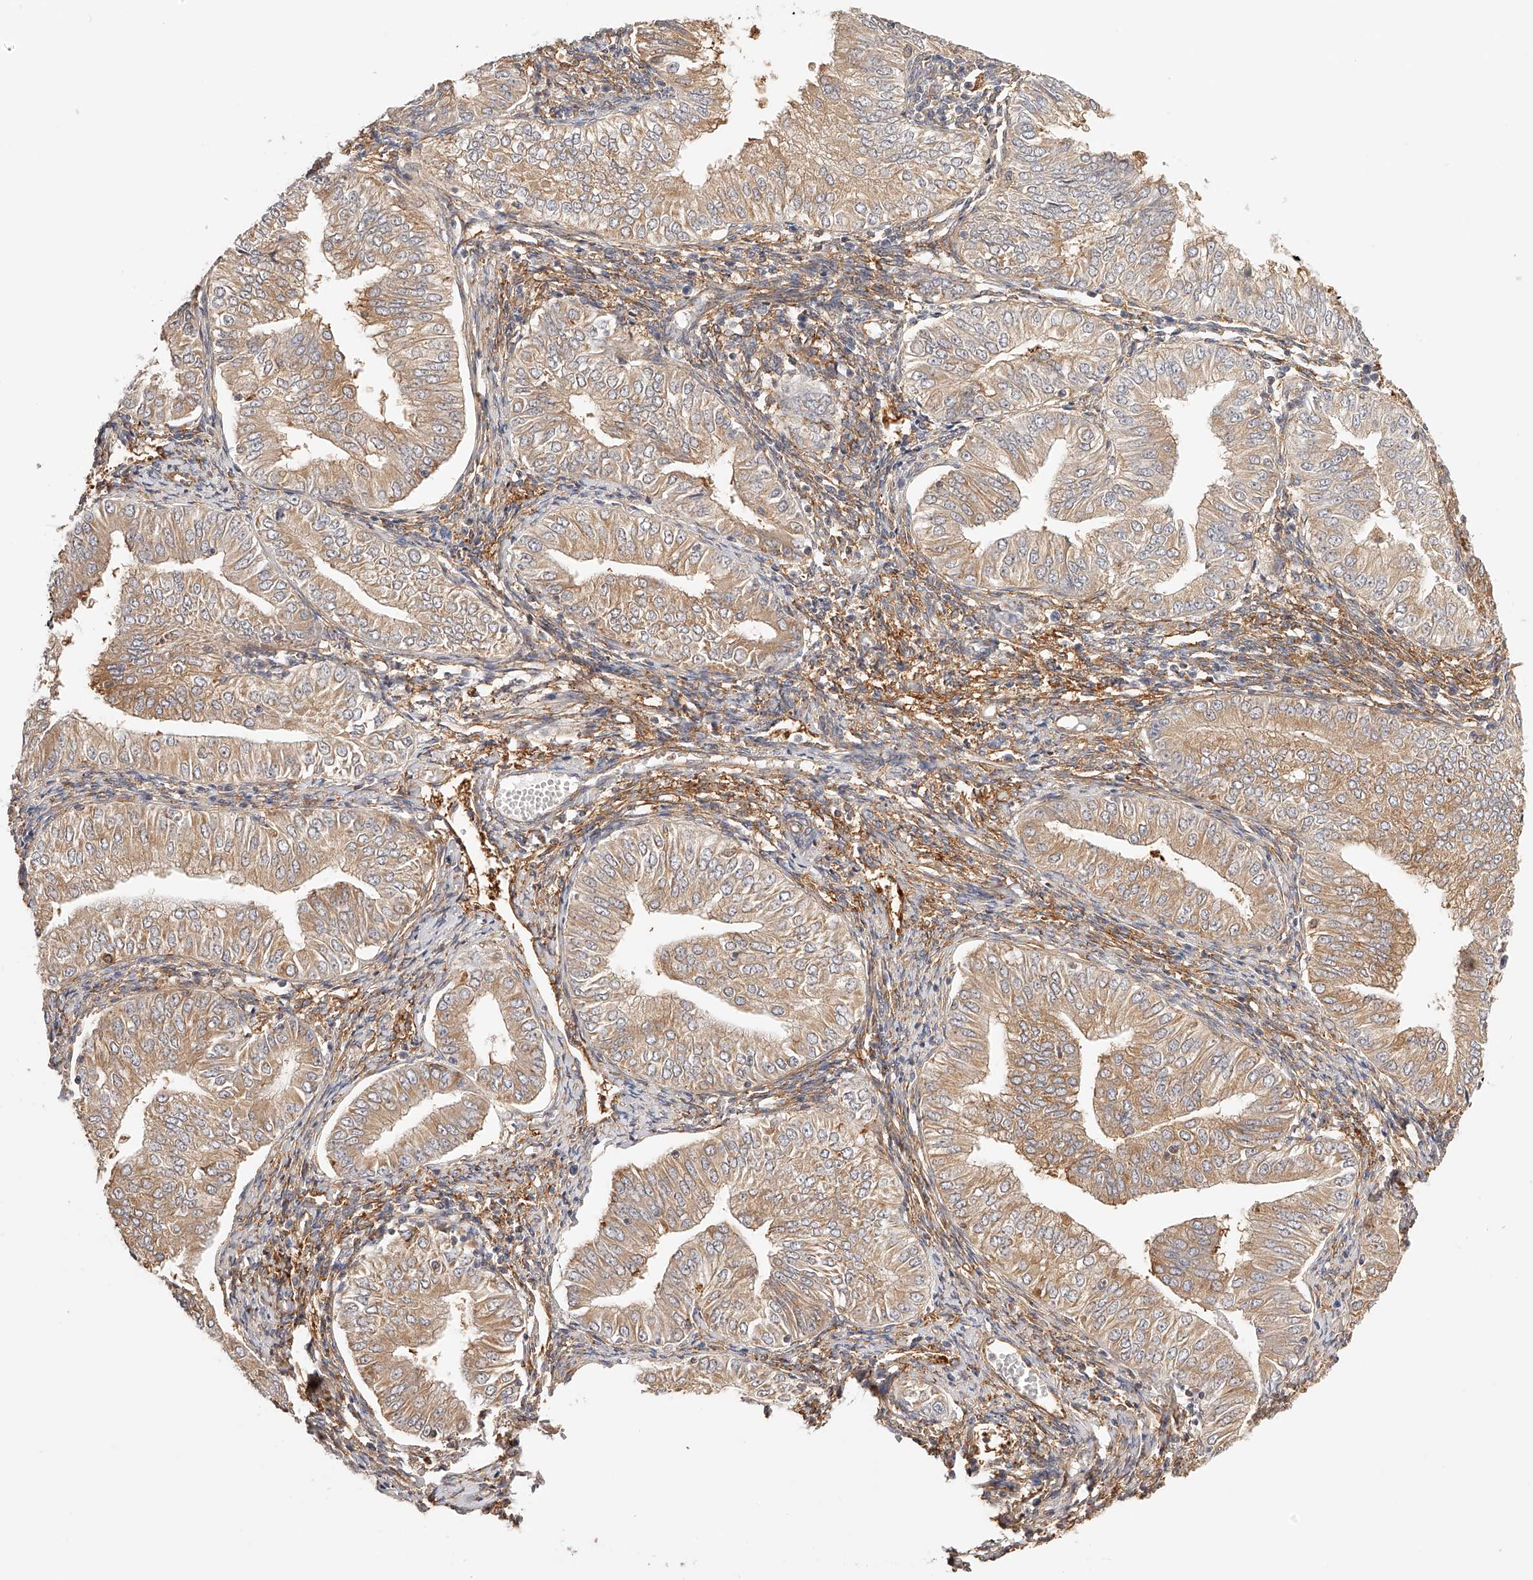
{"staining": {"intensity": "moderate", "quantity": ">75%", "location": "cytoplasmic/membranous"}, "tissue": "endometrial cancer", "cell_type": "Tumor cells", "image_type": "cancer", "snomed": [{"axis": "morphology", "description": "Normal tissue, NOS"}, {"axis": "morphology", "description": "Adenocarcinoma, NOS"}, {"axis": "topography", "description": "Endometrium"}], "caption": "Immunohistochemistry (IHC) photomicrograph of neoplastic tissue: adenocarcinoma (endometrial) stained using immunohistochemistry (IHC) demonstrates medium levels of moderate protein expression localized specifically in the cytoplasmic/membranous of tumor cells, appearing as a cytoplasmic/membranous brown color.", "gene": "SYNC", "patient": {"sex": "female", "age": 53}}